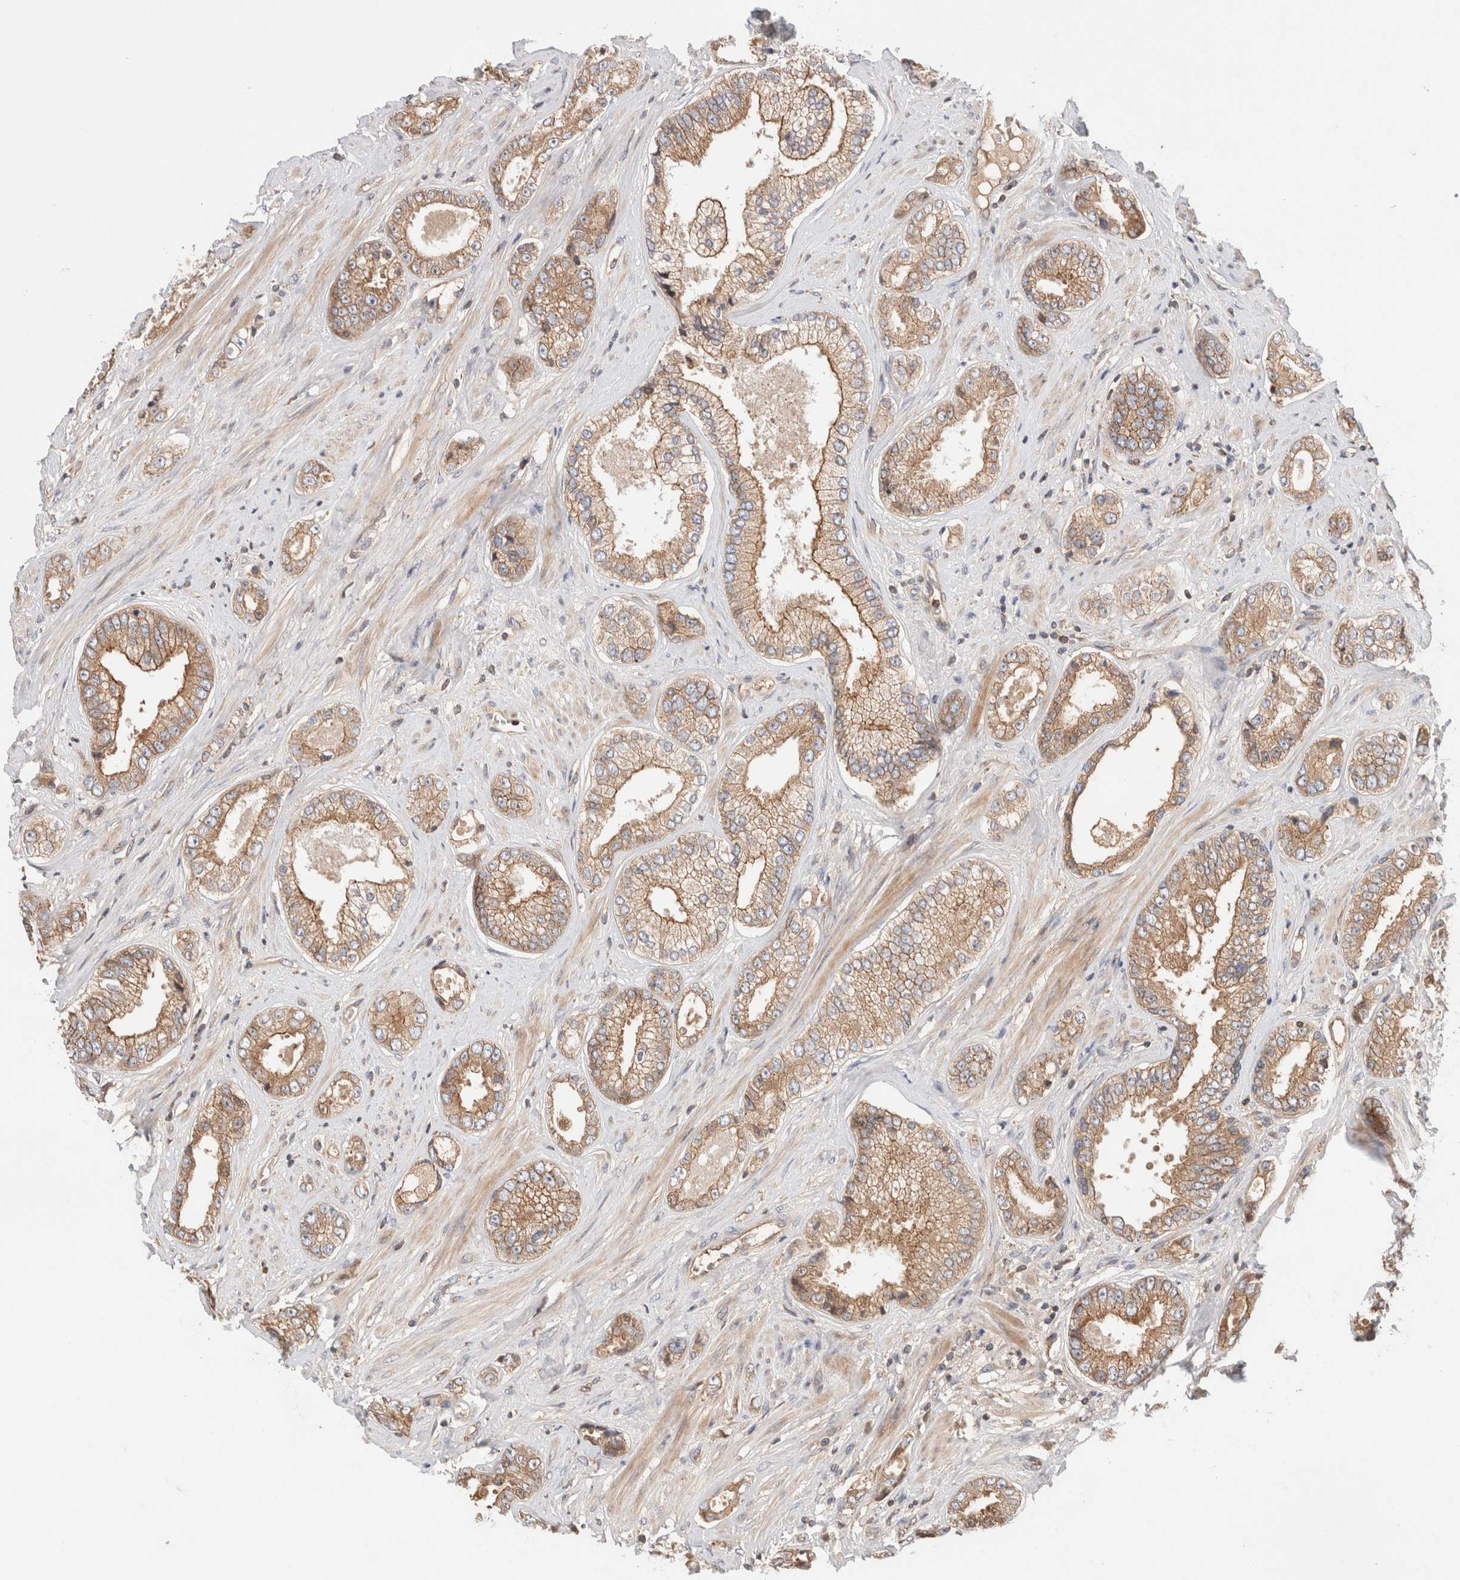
{"staining": {"intensity": "moderate", "quantity": ">75%", "location": "cytoplasmic/membranous"}, "tissue": "prostate cancer", "cell_type": "Tumor cells", "image_type": "cancer", "snomed": [{"axis": "morphology", "description": "Adenocarcinoma, High grade"}, {"axis": "topography", "description": "Prostate"}], "caption": "Immunohistochemical staining of prostate cancer (adenocarcinoma (high-grade)) reveals moderate cytoplasmic/membranous protein staining in about >75% of tumor cells.", "gene": "SIKE1", "patient": {"sex": "male", "age": 61}}